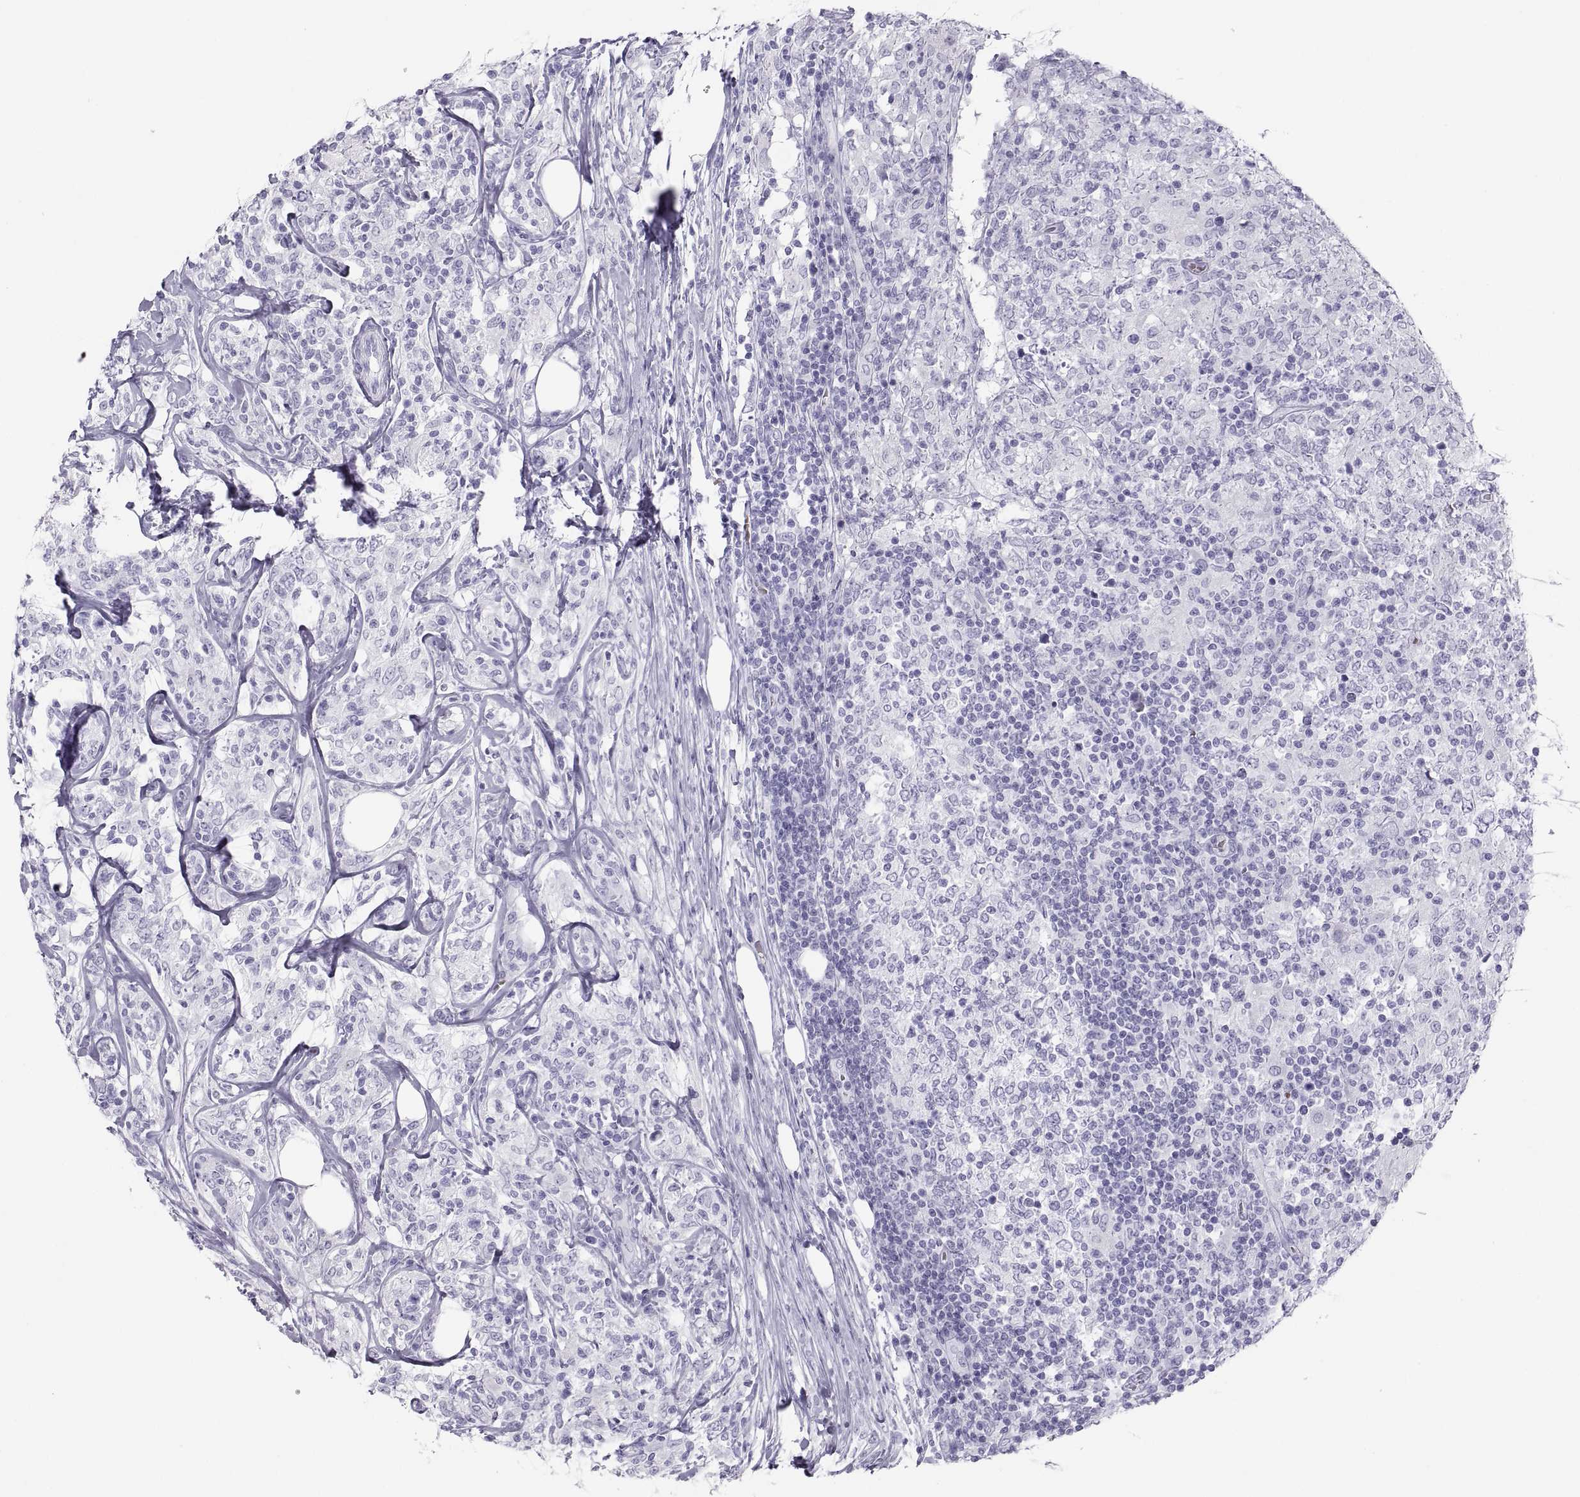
{"staining": {"intensity": "negative", "quantity": "none", "location": "none"}, "tissue": "lymphoma", "cell_type": "Tumor cells", "image_type": "cancer", "snomed": [{"axis": "morphology", "description": "Malignant lymphoma, non-Hodgkin's type, High grade"}, {"axis": "topography", "description": "Lymph node"}], "caption": "DAB (3,3'-diaminobenzidine) immunohistochemical staining of human high-grade malignant lymphoma, non-Hodgkin's type exhibits no significant expression in tumor cells.", "gene": "SEMG1", "patient": {"sex": "female", "age": 84}}